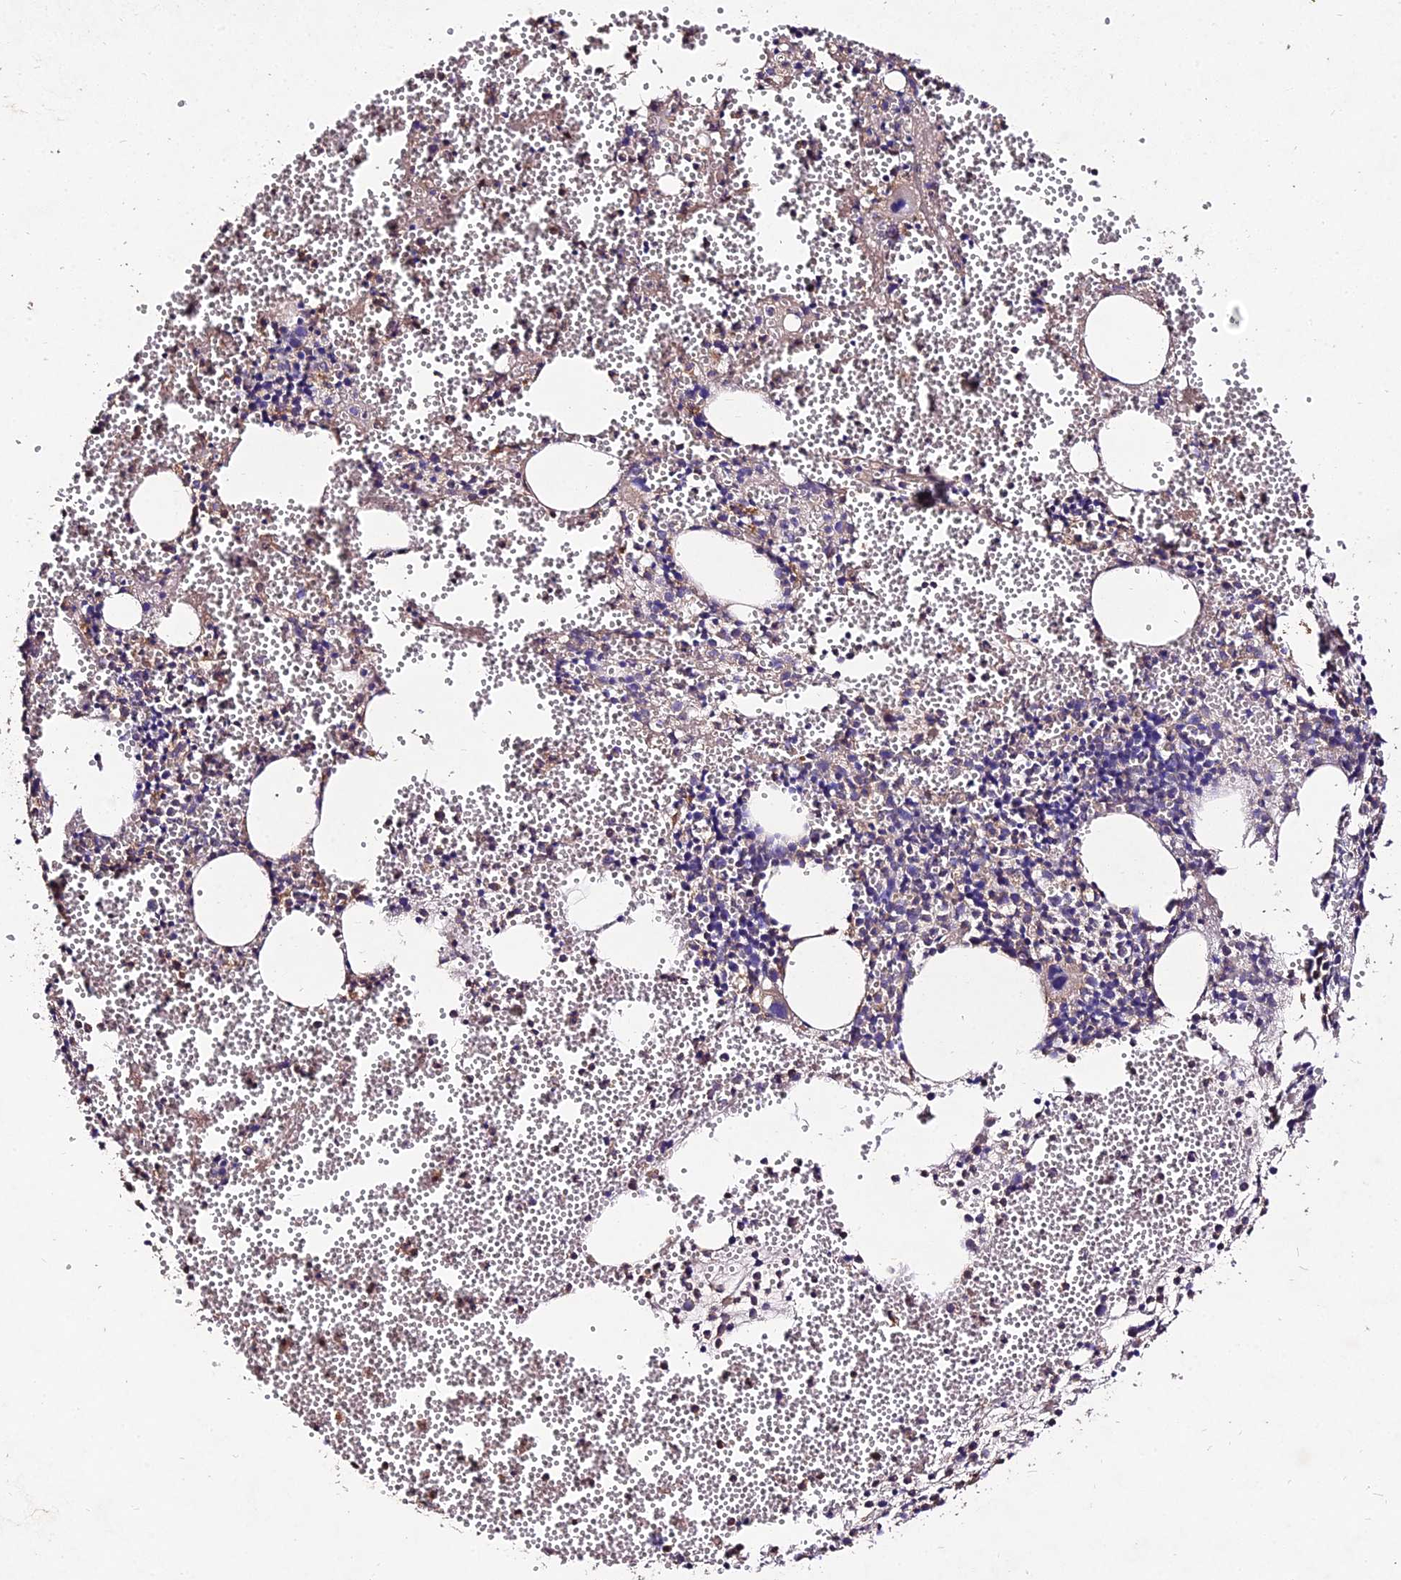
{"staining": {"intensity": "moderate", "quantity": "<25%", "location": "cytoplasmic/membranous"}, "tissue": "bone marrow", "cell_type": "Hematopoietic cells", "image_type": "normal", "snomed": [{"axis": "morphology", "description": "Normal tissue, NOS"}, {"axis": "topography", "description": "Bone marrow"}], "caption": "Protein staining of benign bone marrow displays moderate cytoplasmic/membranous expression in approximately <25% of hematopoietic cells. Ihc stains the protein in brown and the nuclei are stained blue.", "gene": "AP3M1", "patient": {"sex": "female", "age": 77}}